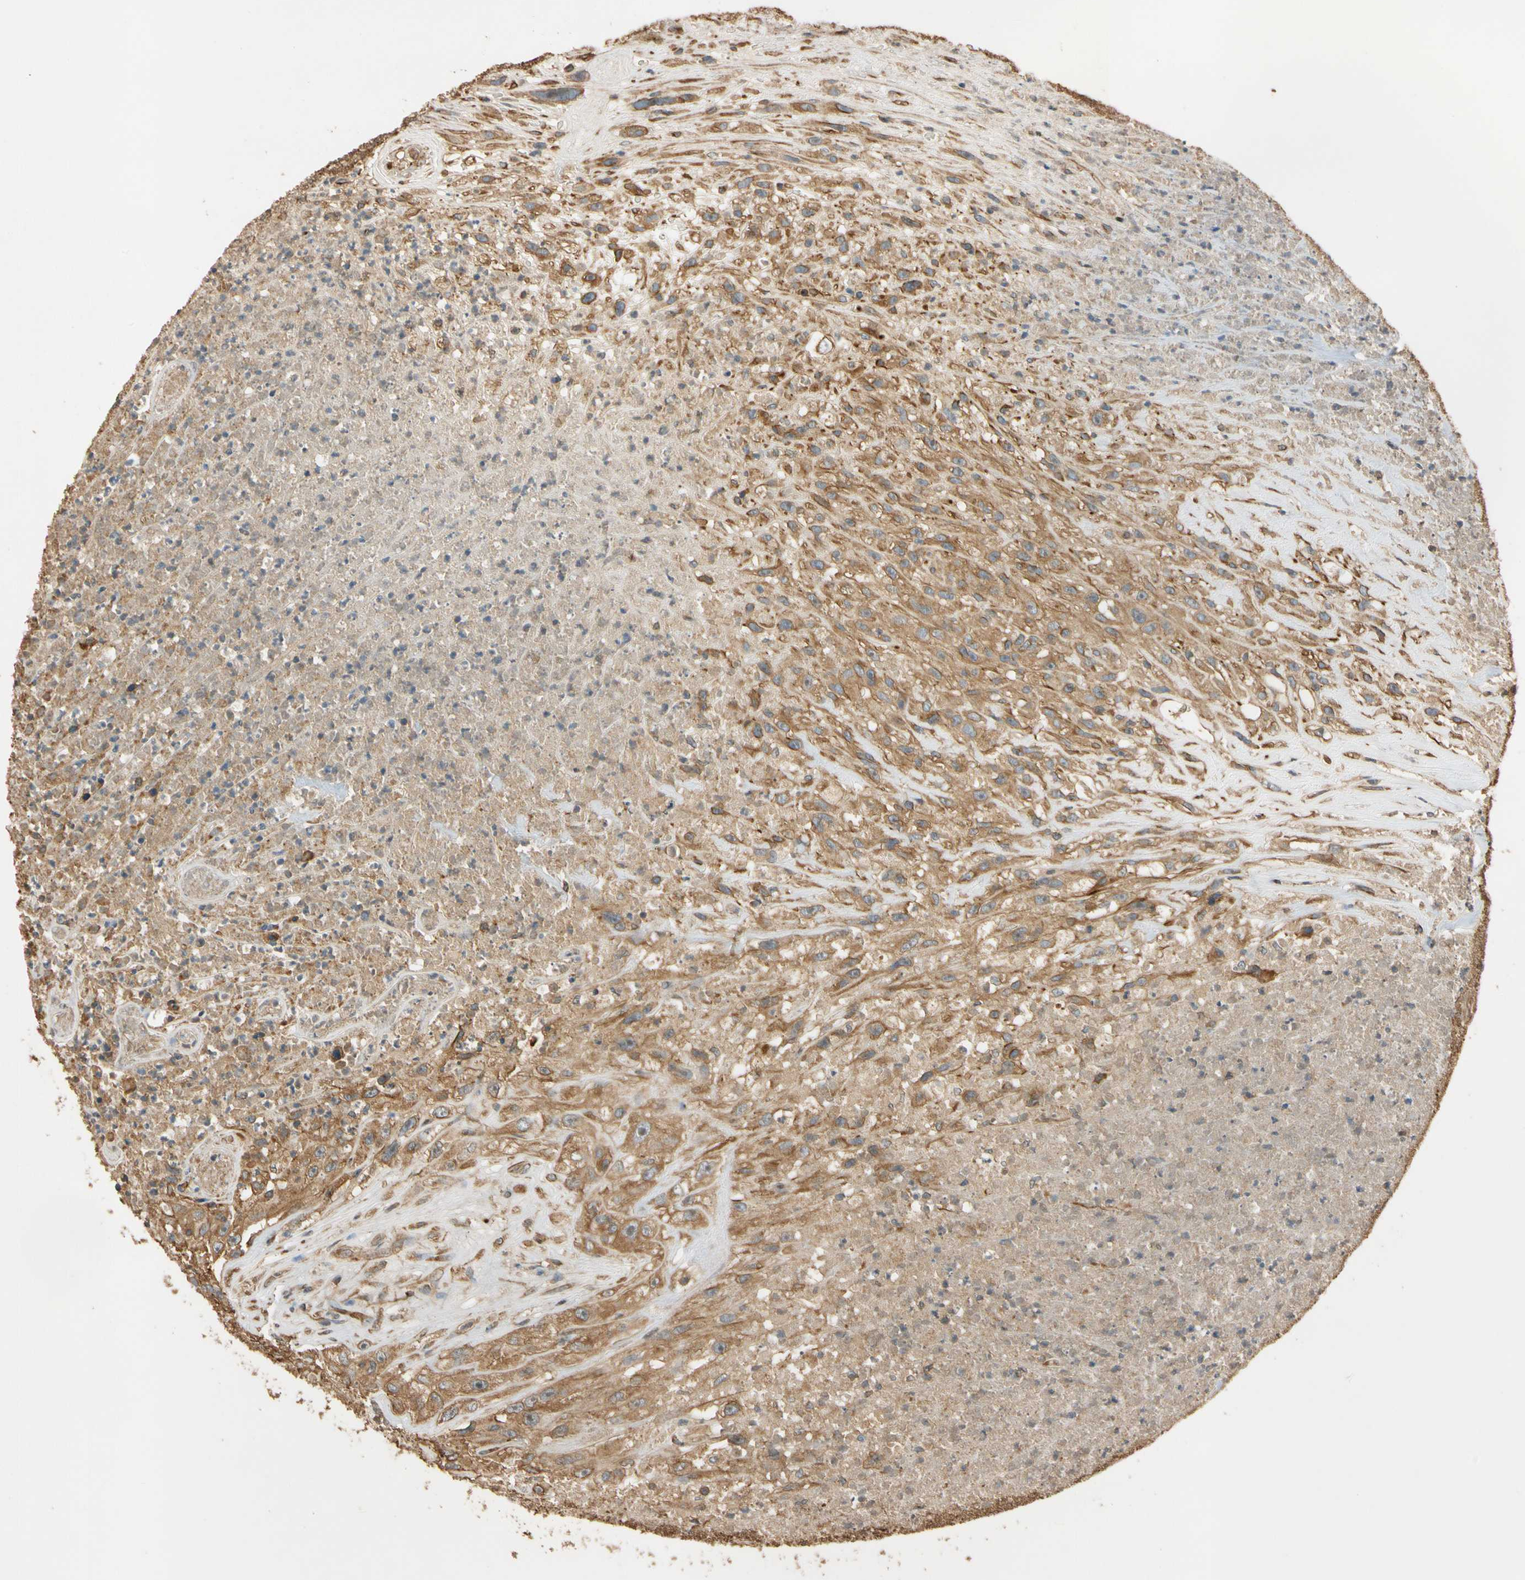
{"staining": {"intensity": "moderate", "quantity": ">75%", "location": "cytoplasmic/membranous"}, "tissue": "urothelial cancer", "cell_type": "Tumor cells", "image_type": "cancer", "snomed": [{"axis": "morphology", "description": "Urothelial carcinoma, High grade"}, {"axis": "topography", "description": "Urinary bladder"}], "caption": "A micrograph of high-grade urothelial carcinoma stained for a protein reveals moderate cytoplasmic/membranous brown staining in tumor cells.", "gene": "MGRN1", "patient": {"sex": "male", "age": 66}}